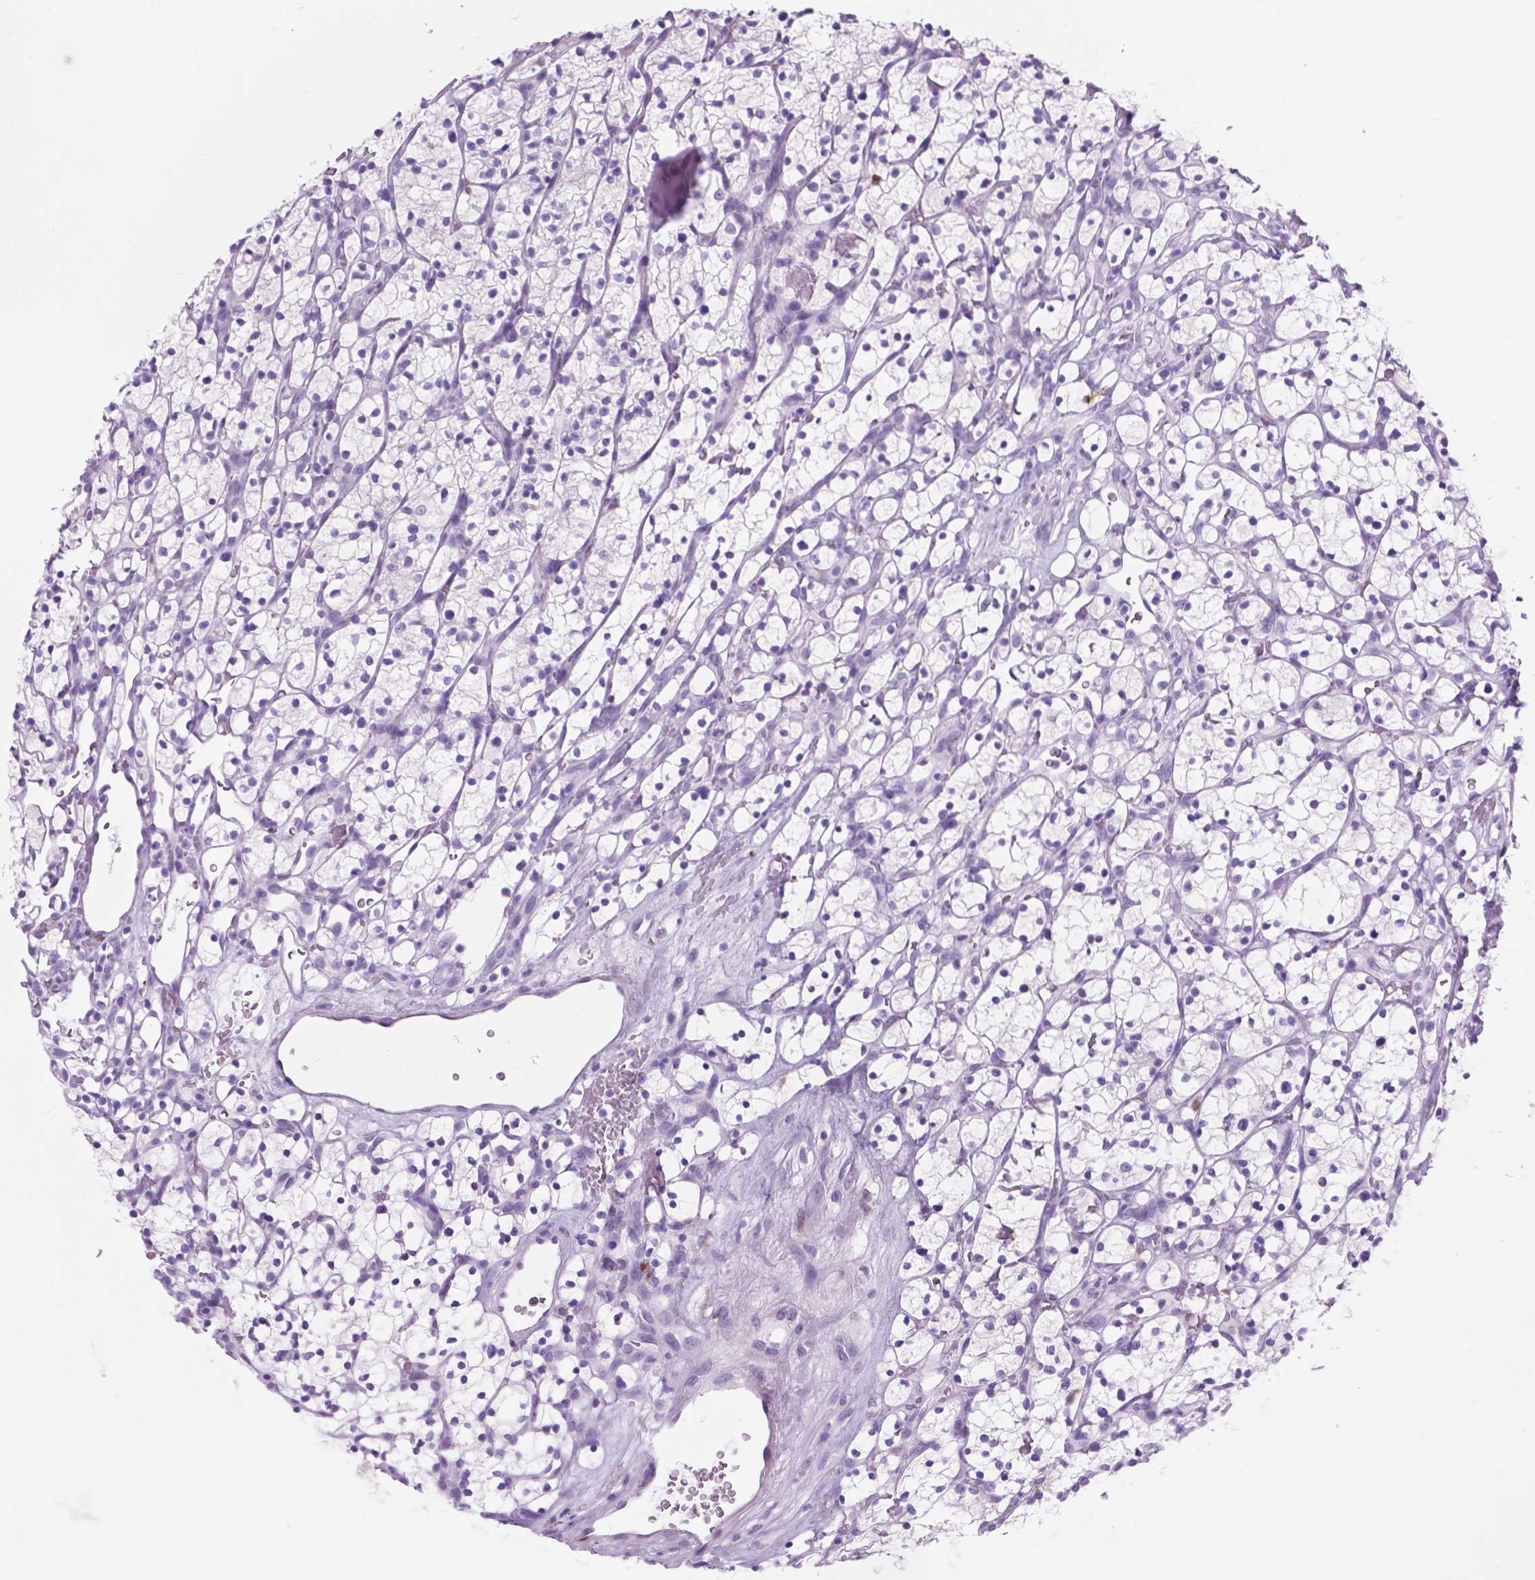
{"staining": {"intensity": "negative", "quantity": "none", "location": "none"}, "tissue": "renal cancer", "cell_type": "Tumor cells", "image_type": "cancer", "snomed": [{"axis": "morphology", "description": "Adenocarcinoma, NOS"}, {"axis": "topography", "description": "Kidney"}], "caption": "DAB (3,3'-diaminobenzidine) immunohistochemical staining of human renal adenocarcinoma demonstrates no significant positivity in tumor cells.", "gene": "GRIN2B", "patient": {"sex": "female", "age": 64}}